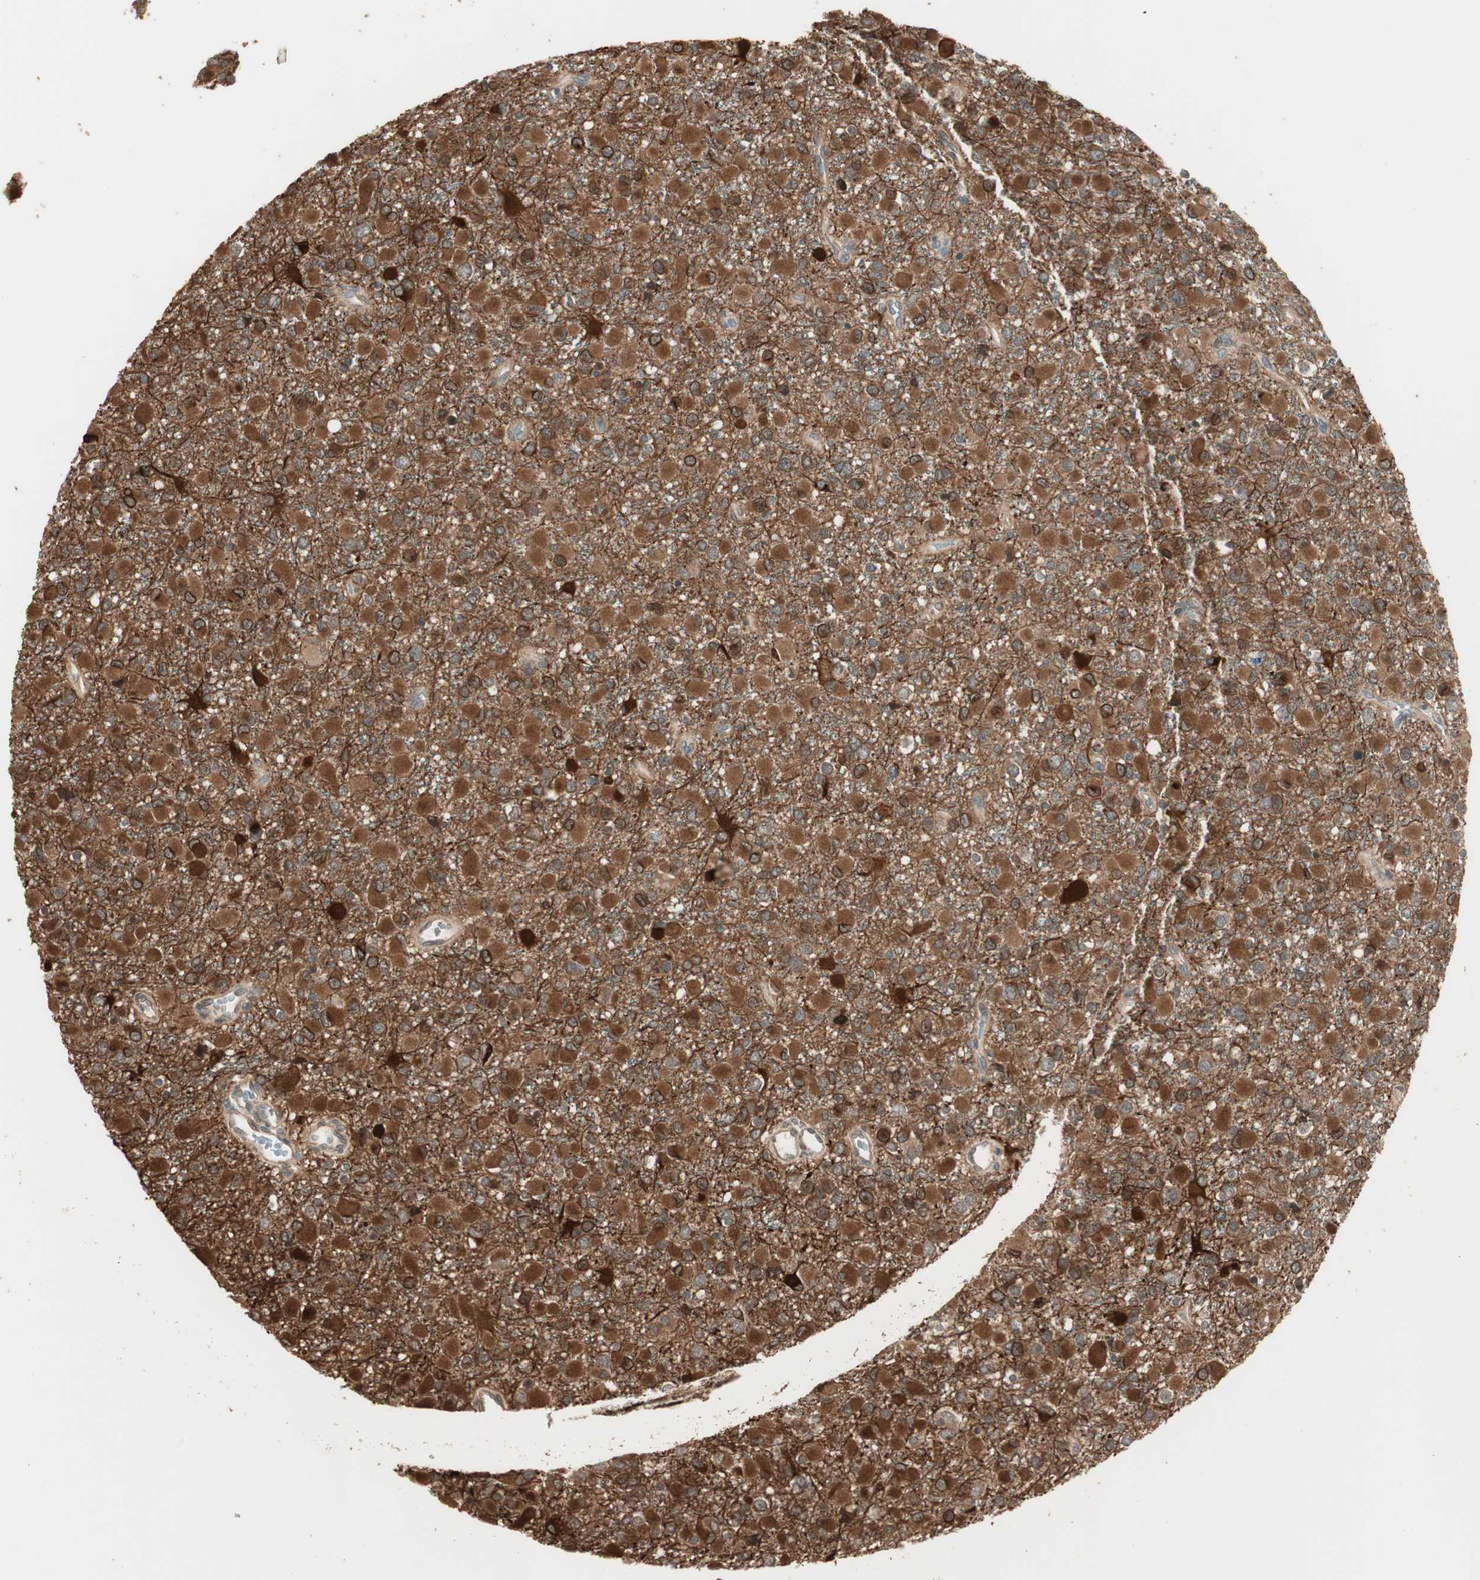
{"staining": {"intensity": "strong", "quantity": ">75%", "location": "cytoplasmic/membranous"}, "tissue": "glioma", "cell_type": "Tumor cells", "image_type": "cancer", "snomed": [{"axis": "morphology", "description": "Glioma, malignant, Low grade"}, {"axis": "topography", "description": "Brain"}], "caption": "This histopathology image exhibits glioma stained with immunohistochemistry (IHC) to label a protein in brown. The cytoplasmic/membranous of tumor cells show strong positivity for the protein. Nuclei are counter-stained blue.", "gene": "CNOT4", "patient": {"sex": "male", "age": 42}}